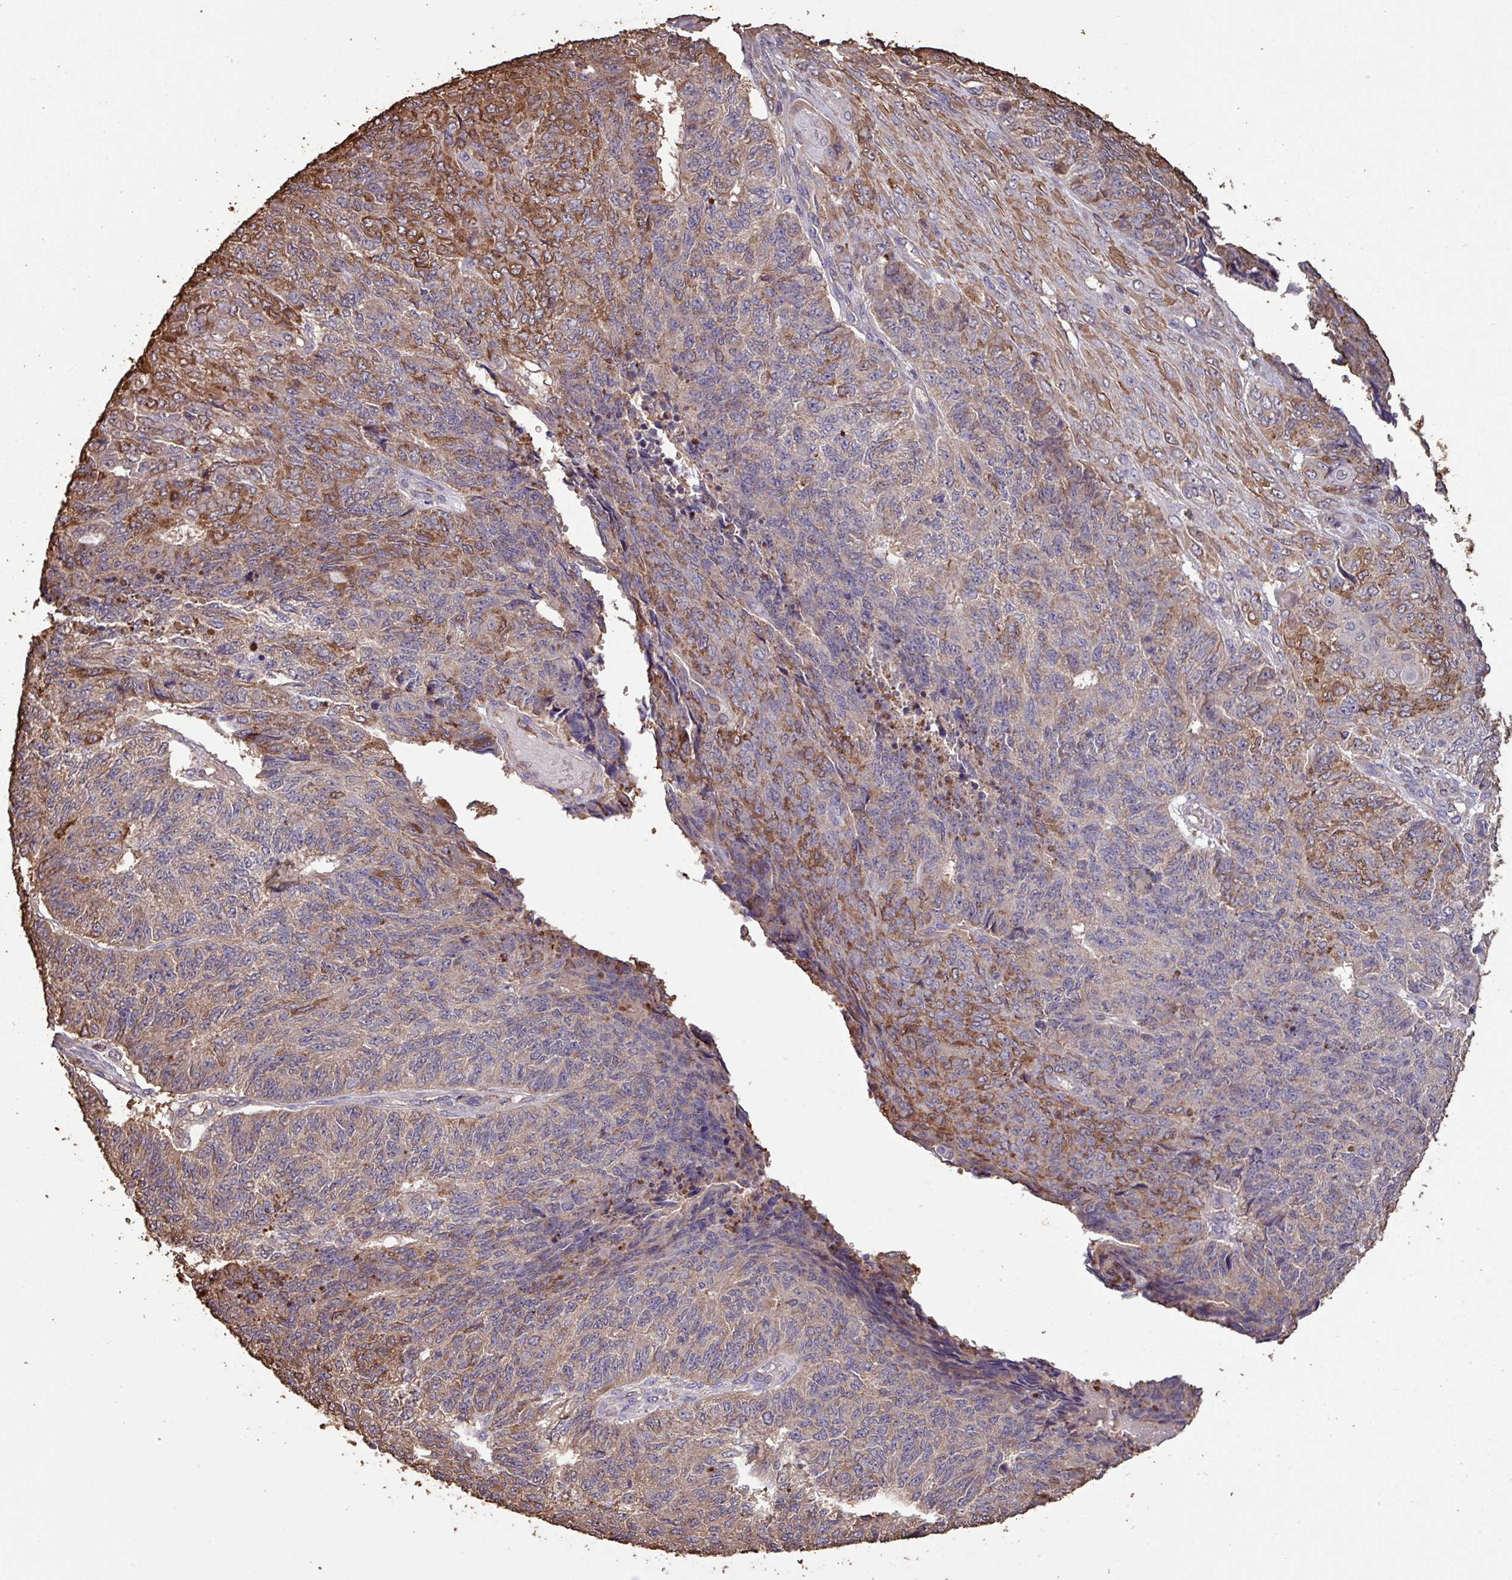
{"staining": {"intensity": "moderate", "quantity": "25%-75%", "location": "cytoplasmic/membranous"}, "tissue": "endometrial cancer", "cell_type": "Tumor cells", "image_type": "cancer", "snomed": [{"axis": "morphology", "description": "Adenocarcinoma, NOS"}, {"axis": "topography", "description": "Endometrium"}], "caption": "Tumor cells show medium levels of moderate cytoplasmic/membranous expression in about 25%-75% of cells in human adenocarcinoma (endometrial). Using DAB (brown) and hematoxylin (blue) stains, captured at high magnification using brightfield microscopy.", "gene": "CAMK2B", "patient": {"sex": "female", "age": 32}}